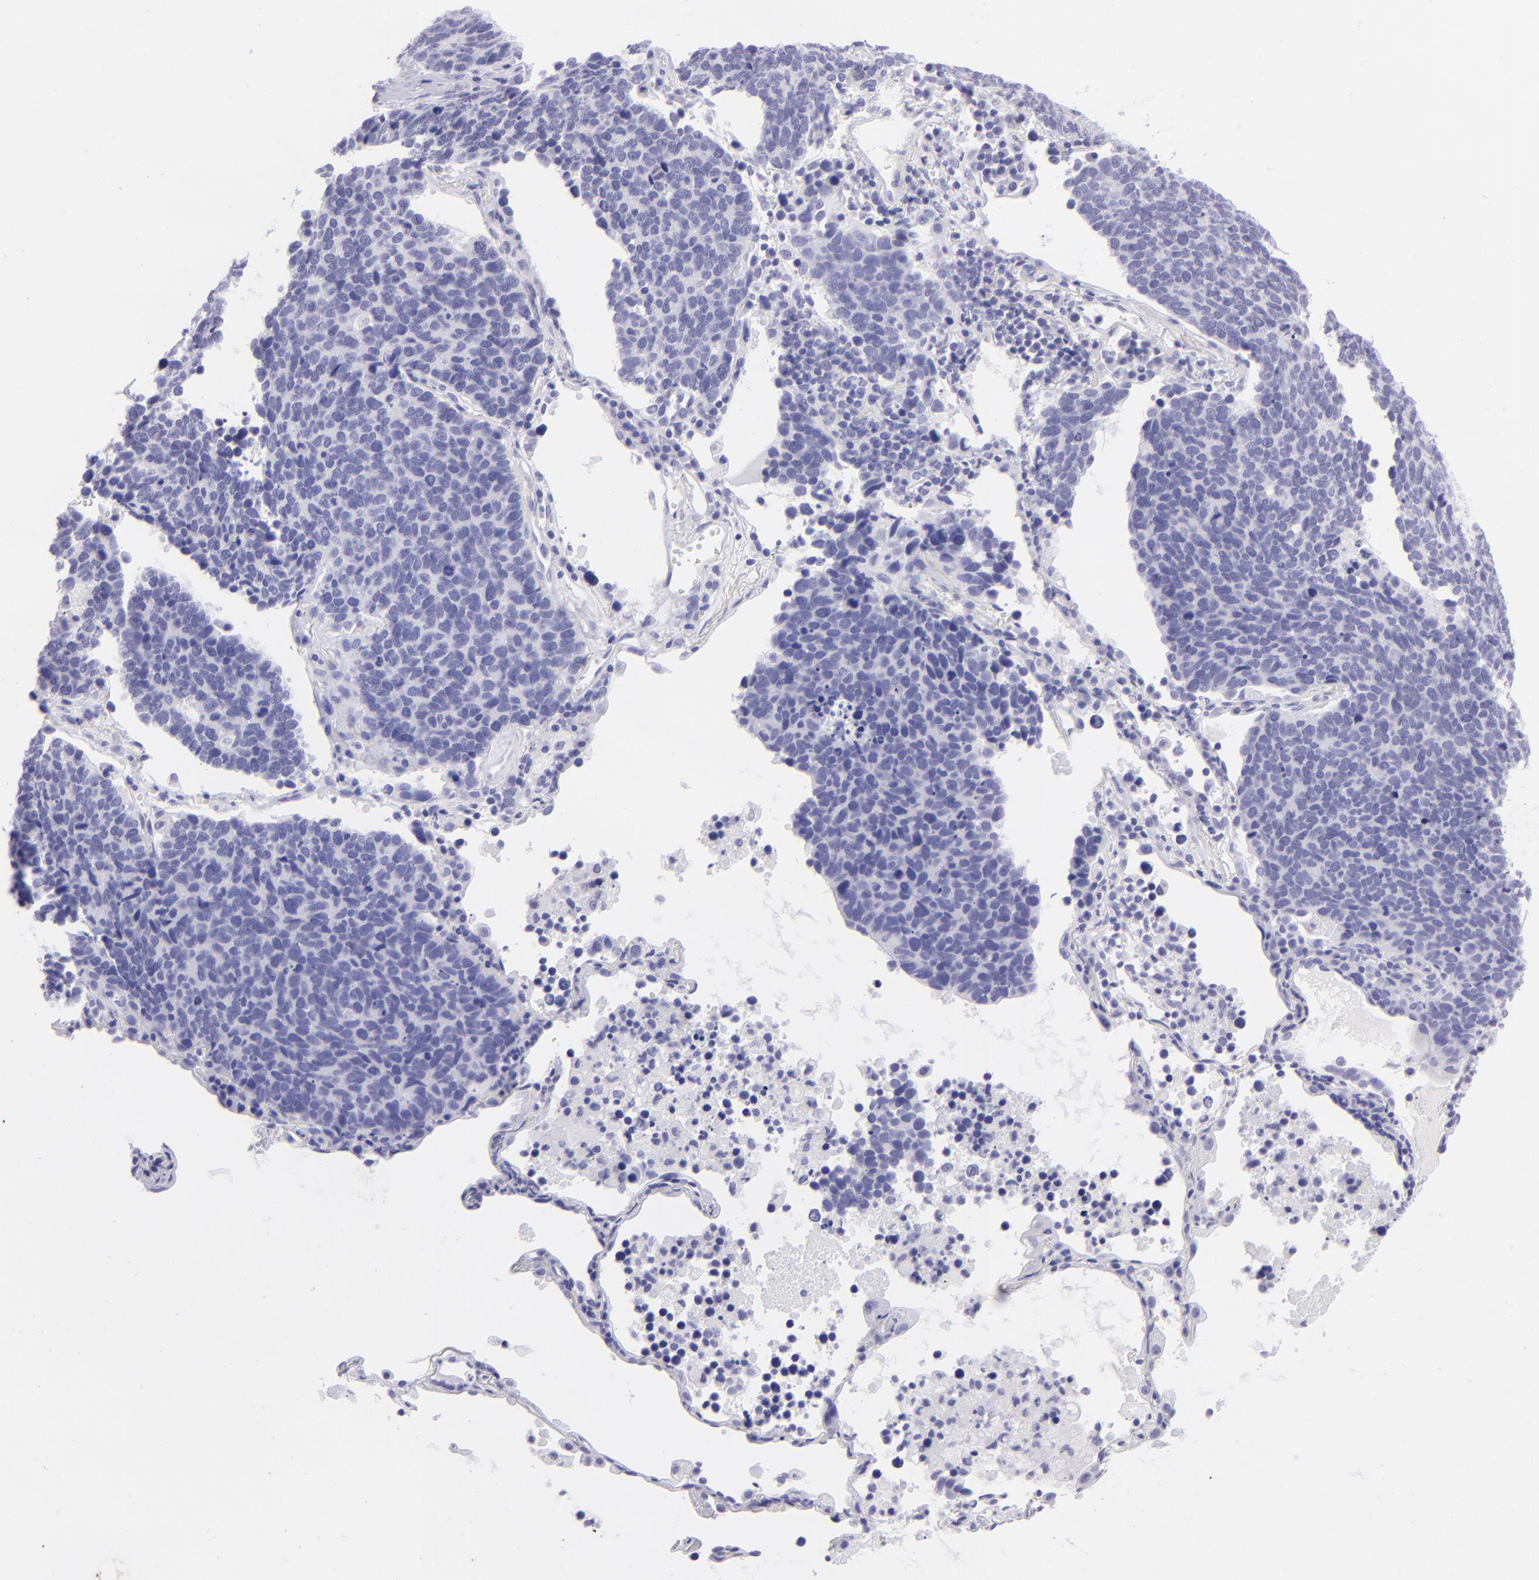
{"staining": {"intensity": "negative", "quantity": "none", "location": "none"}, "tissue": "lung cancer", "cell_type": "Tumor cells", "image_type": "cancer", "snomed": [{"axis": "morphology", "description": "Neoplasm, malignant, NOS"}, {"axis": "topography", "description": "Lung"}], "caption": "Tumor cells show no significant staining in lung malignant neoplasm.", "gene": "SLC1A3", "patient": {"sex": "female", "age": 75}}